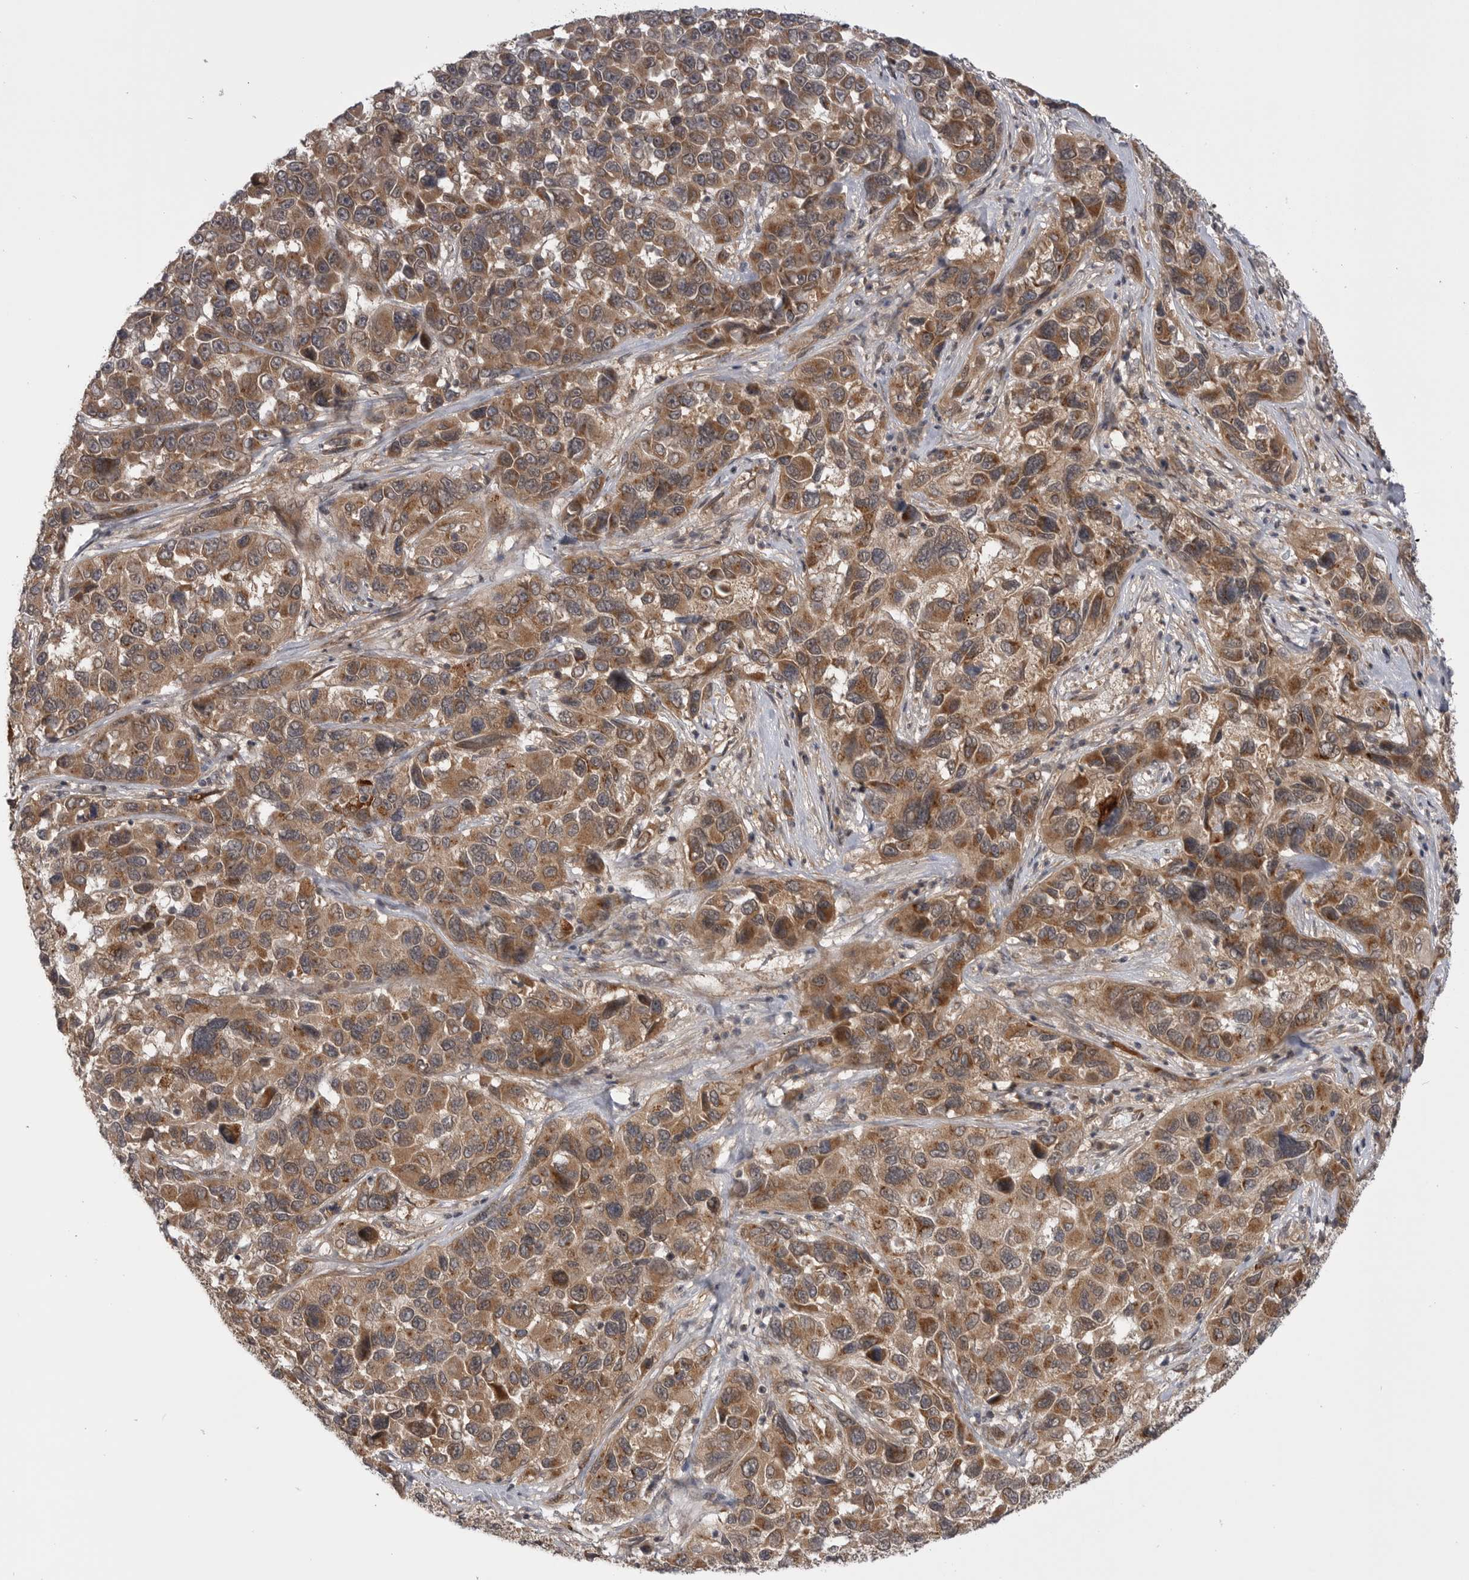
{"staining": {"intensity": "moderate", "quantity": ">75%", "location": "cytoplasmic/membranous"}, "tissue": "melanoma", "cell_type": "Tumor cells", "image_type": "cancer", "snomed": [{"axis": "morphology", "description": "Malignant melanoma, NOS"}, {"axis": "topography", "description": "Skin"}], "caption": "Tumor cells demonstrate moderate cytoplasmic/membranous staining in about >75% of cells in melanoma.", "gene": "PDCL", "patient": {"sex": "male", "age": 53}}